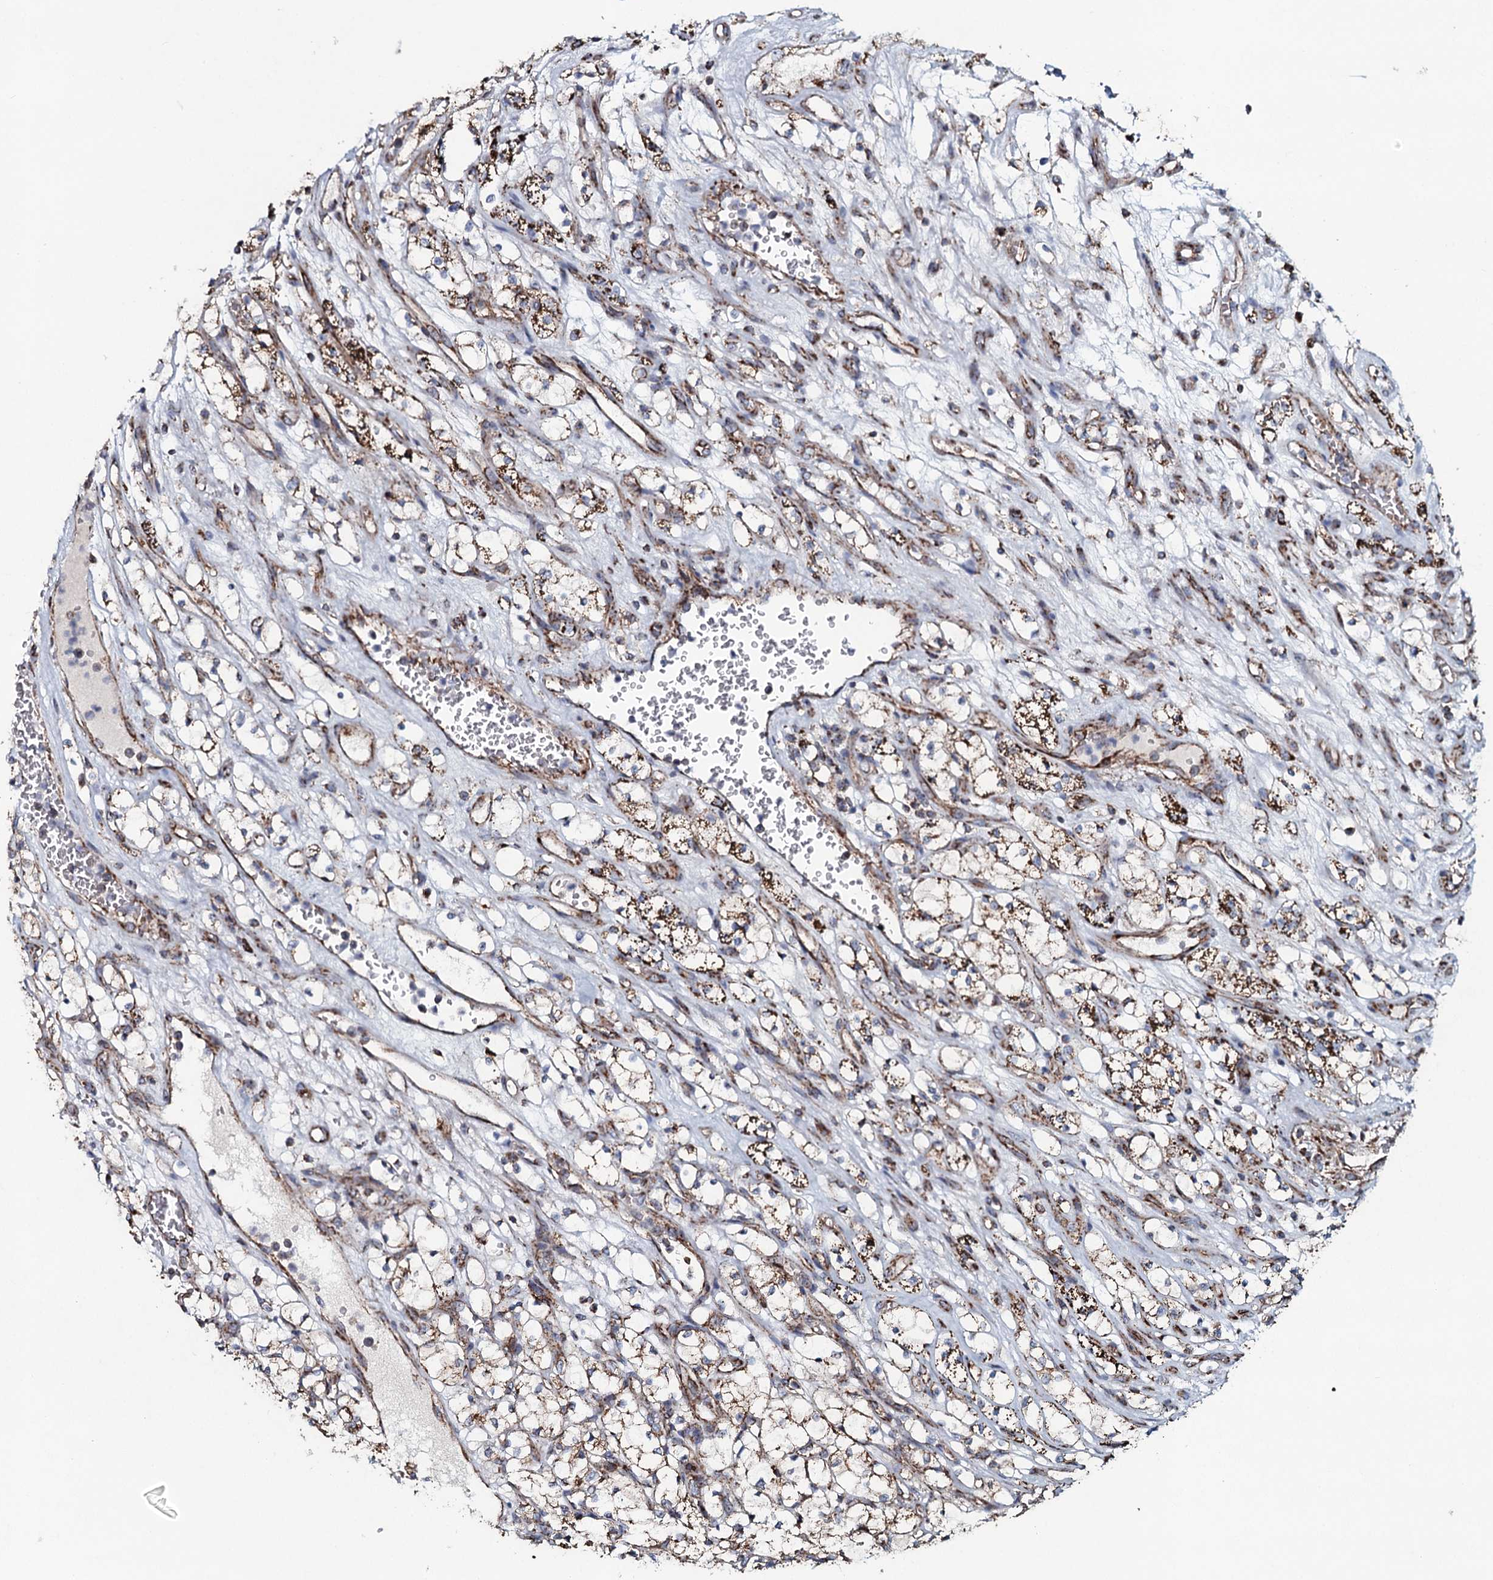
{"staining": {"intensity": "moderate", "quantity": ">75%", "location": "cytoplasmic/membranous"}, "tissue": "renal cancer", "cell_type": "Tumor cells", "image_type": "cancer", "snomed": [{"axis": "morphology", "description": "Adenocarcinoma, NOS"}, {"axis": "topography", "description": "Kidney"}], "caption": "This micrograph shows immunohistochemistry (IHC) staining of renal cancer (adenocarcinoma), with medium moderate cytoplasmic/membranous positivity in about >75% of tumor cells.", "gene": "EVC2", "patient": {"sex": "female", "age": 69}}